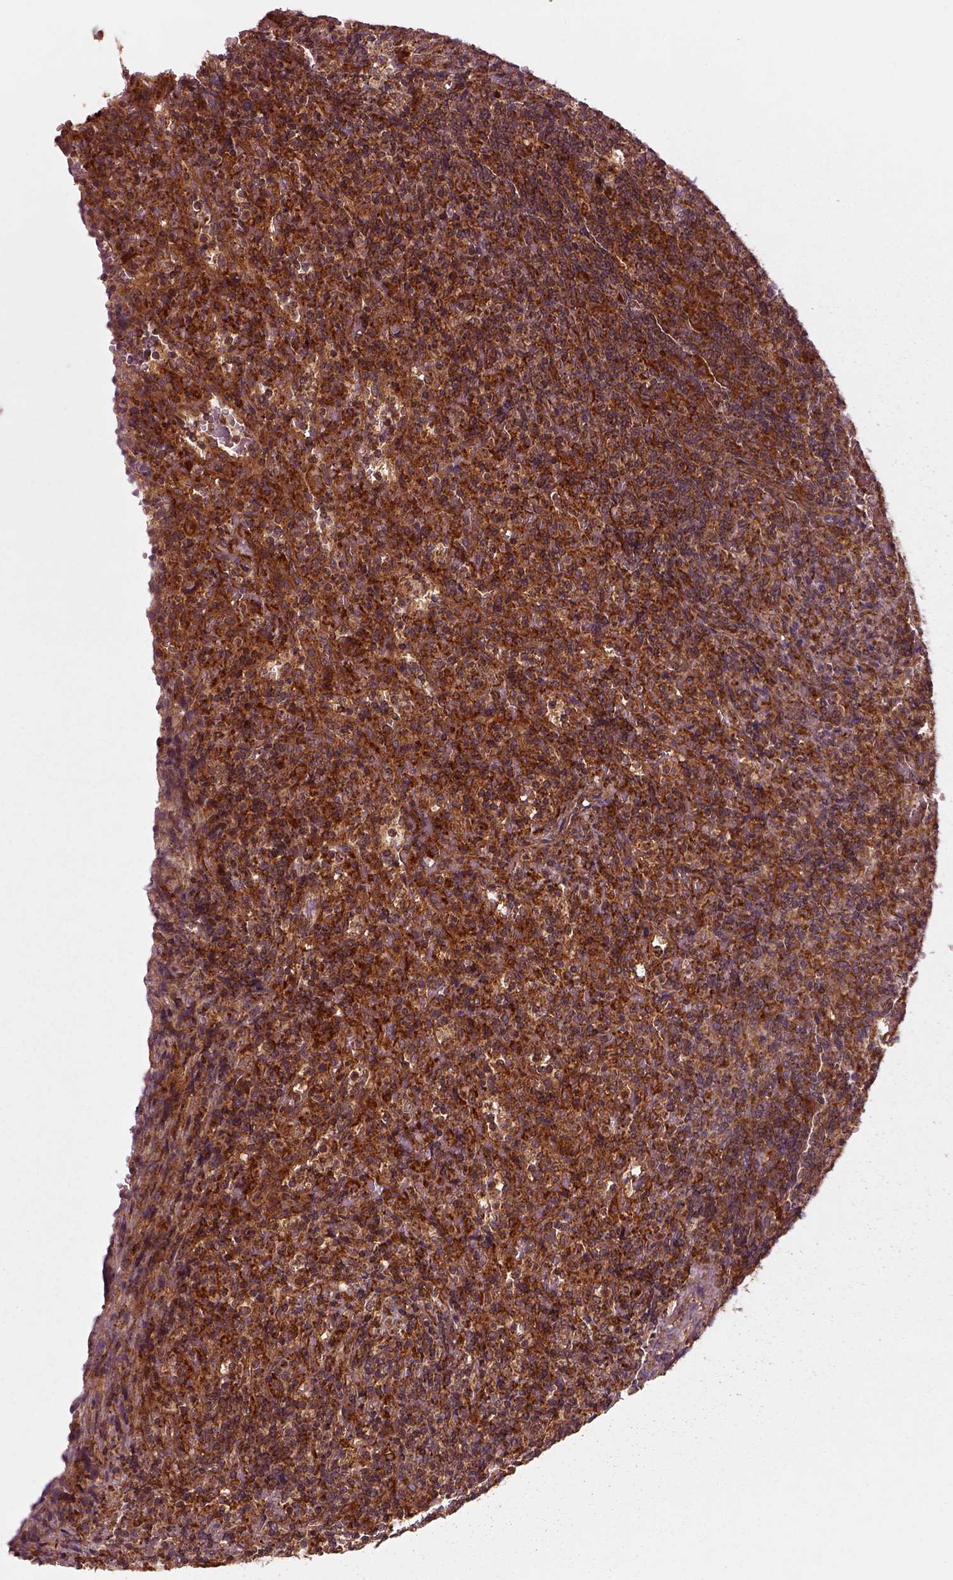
{"staining": {"intensity": "strong", "quantity": ">75%", "location": "cytoplasmic/membranous"}, "tissue": "lymphoma", "cell_type": "Tumor cells", "image_type": "cancer", "snomed": [{"axis": "morphology", "description": "Malignant lymphoma, non-Hodgkin's type, Low grade"}, {"axis": "topography", "description": "Spleen"}], "caption": "This image demonstrates immunohistochemistry staining of human lymphoma, with high strong cytoplasmic/membranous expression in about >75% of tumor cells.", "gene": "WASHC2A", "patient": {"sex": "female", "age": 70}}